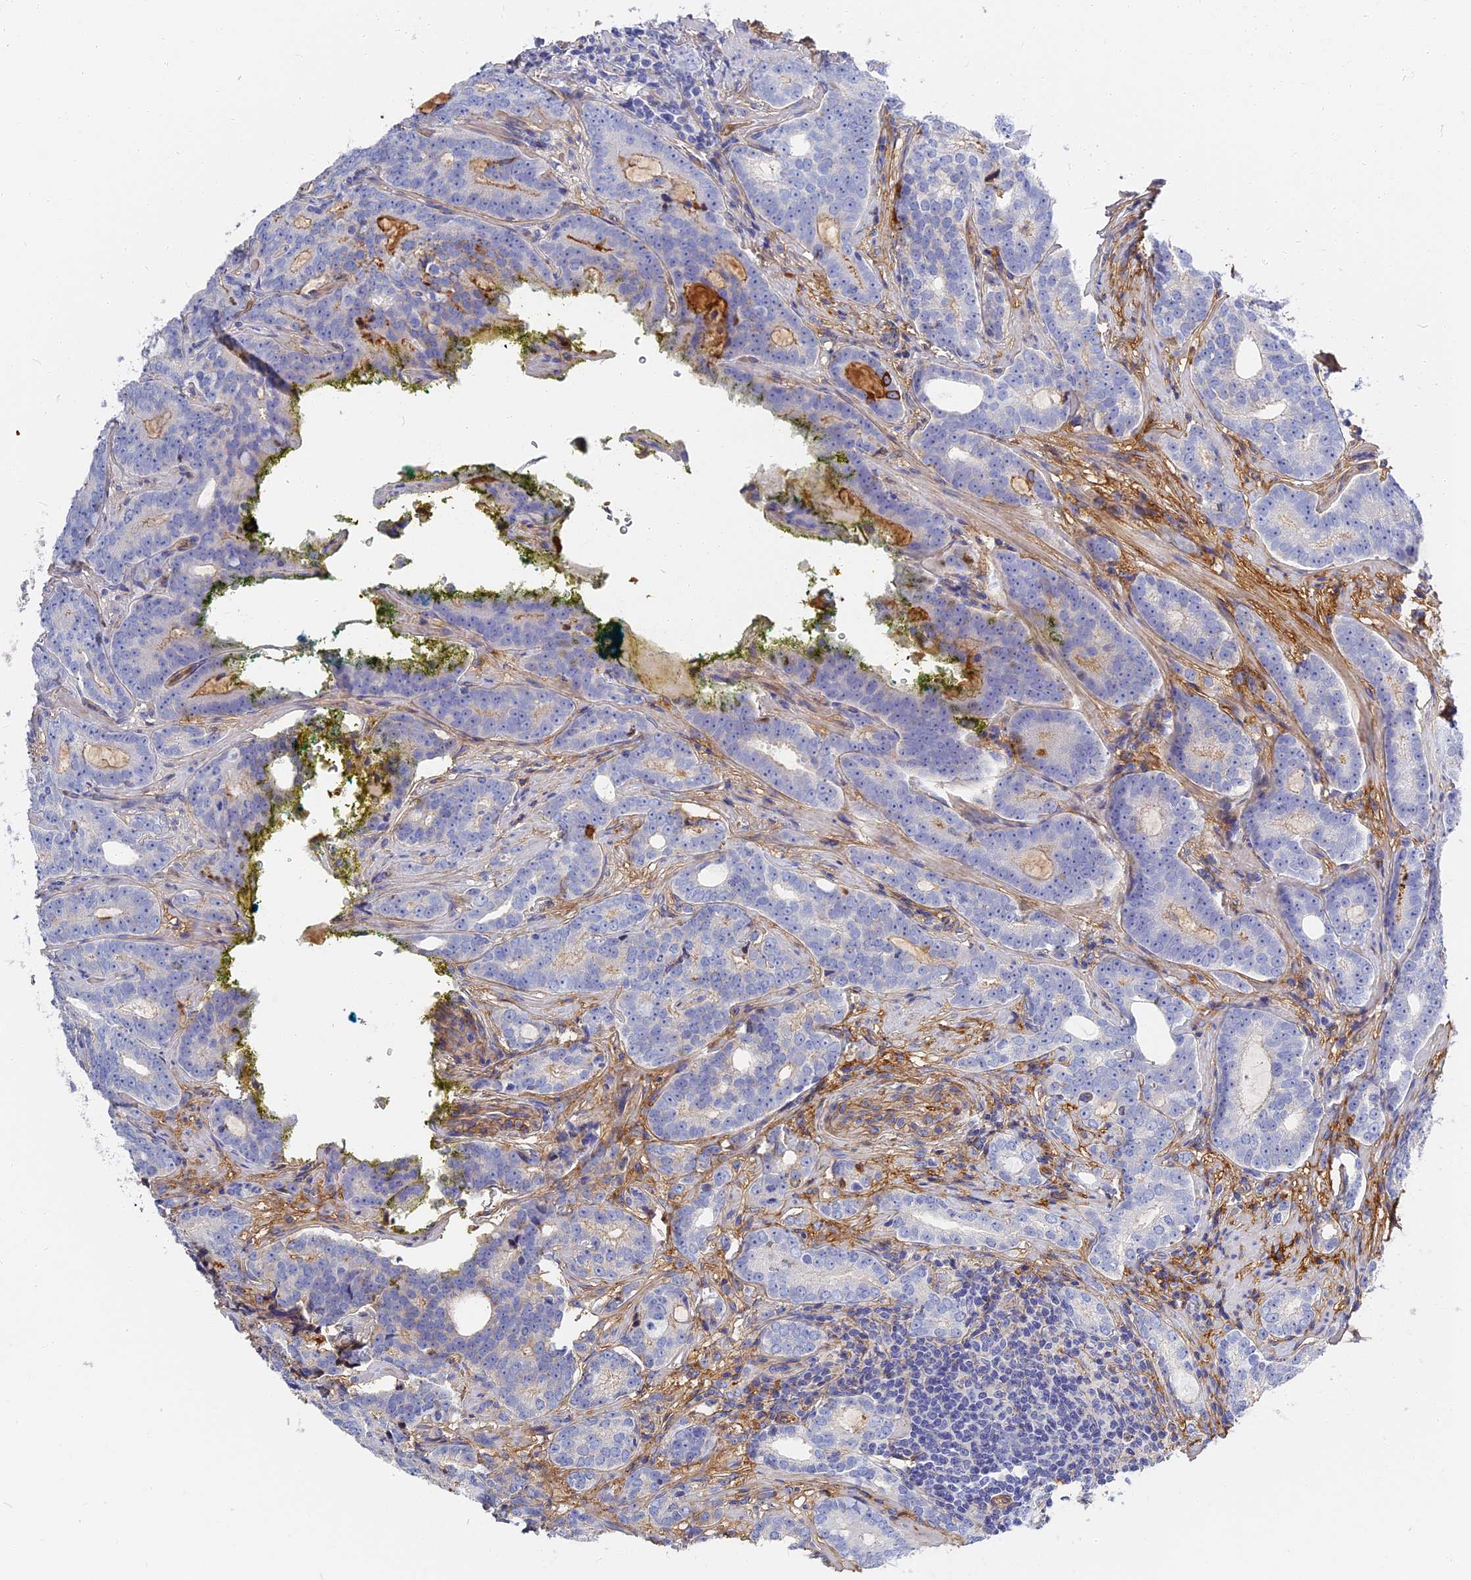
{"staining": {"intensity": "moderate", "quantity": "<25%", "location": "cytoplasmic/membranous"}, "tissue": "prostate cancer", "cell_type": "Tumor cells", "image_type": "cancer", "snomed": [{"axis": "morphology", "description": "Adenocarcinoma, High grade"}, {"axis": "topography", "description": "Prostate"}], "caption": "A low amount of moderate cytoplasmic/membranous staining is seen in about <25% of tumor cells in prostate high-grade adenocarcinoma tissue. (Brightfield microscopy of DAB IHC at high magnification).", "gene": "ITIH1", "patient": {"sex": "male", "age": 64}}